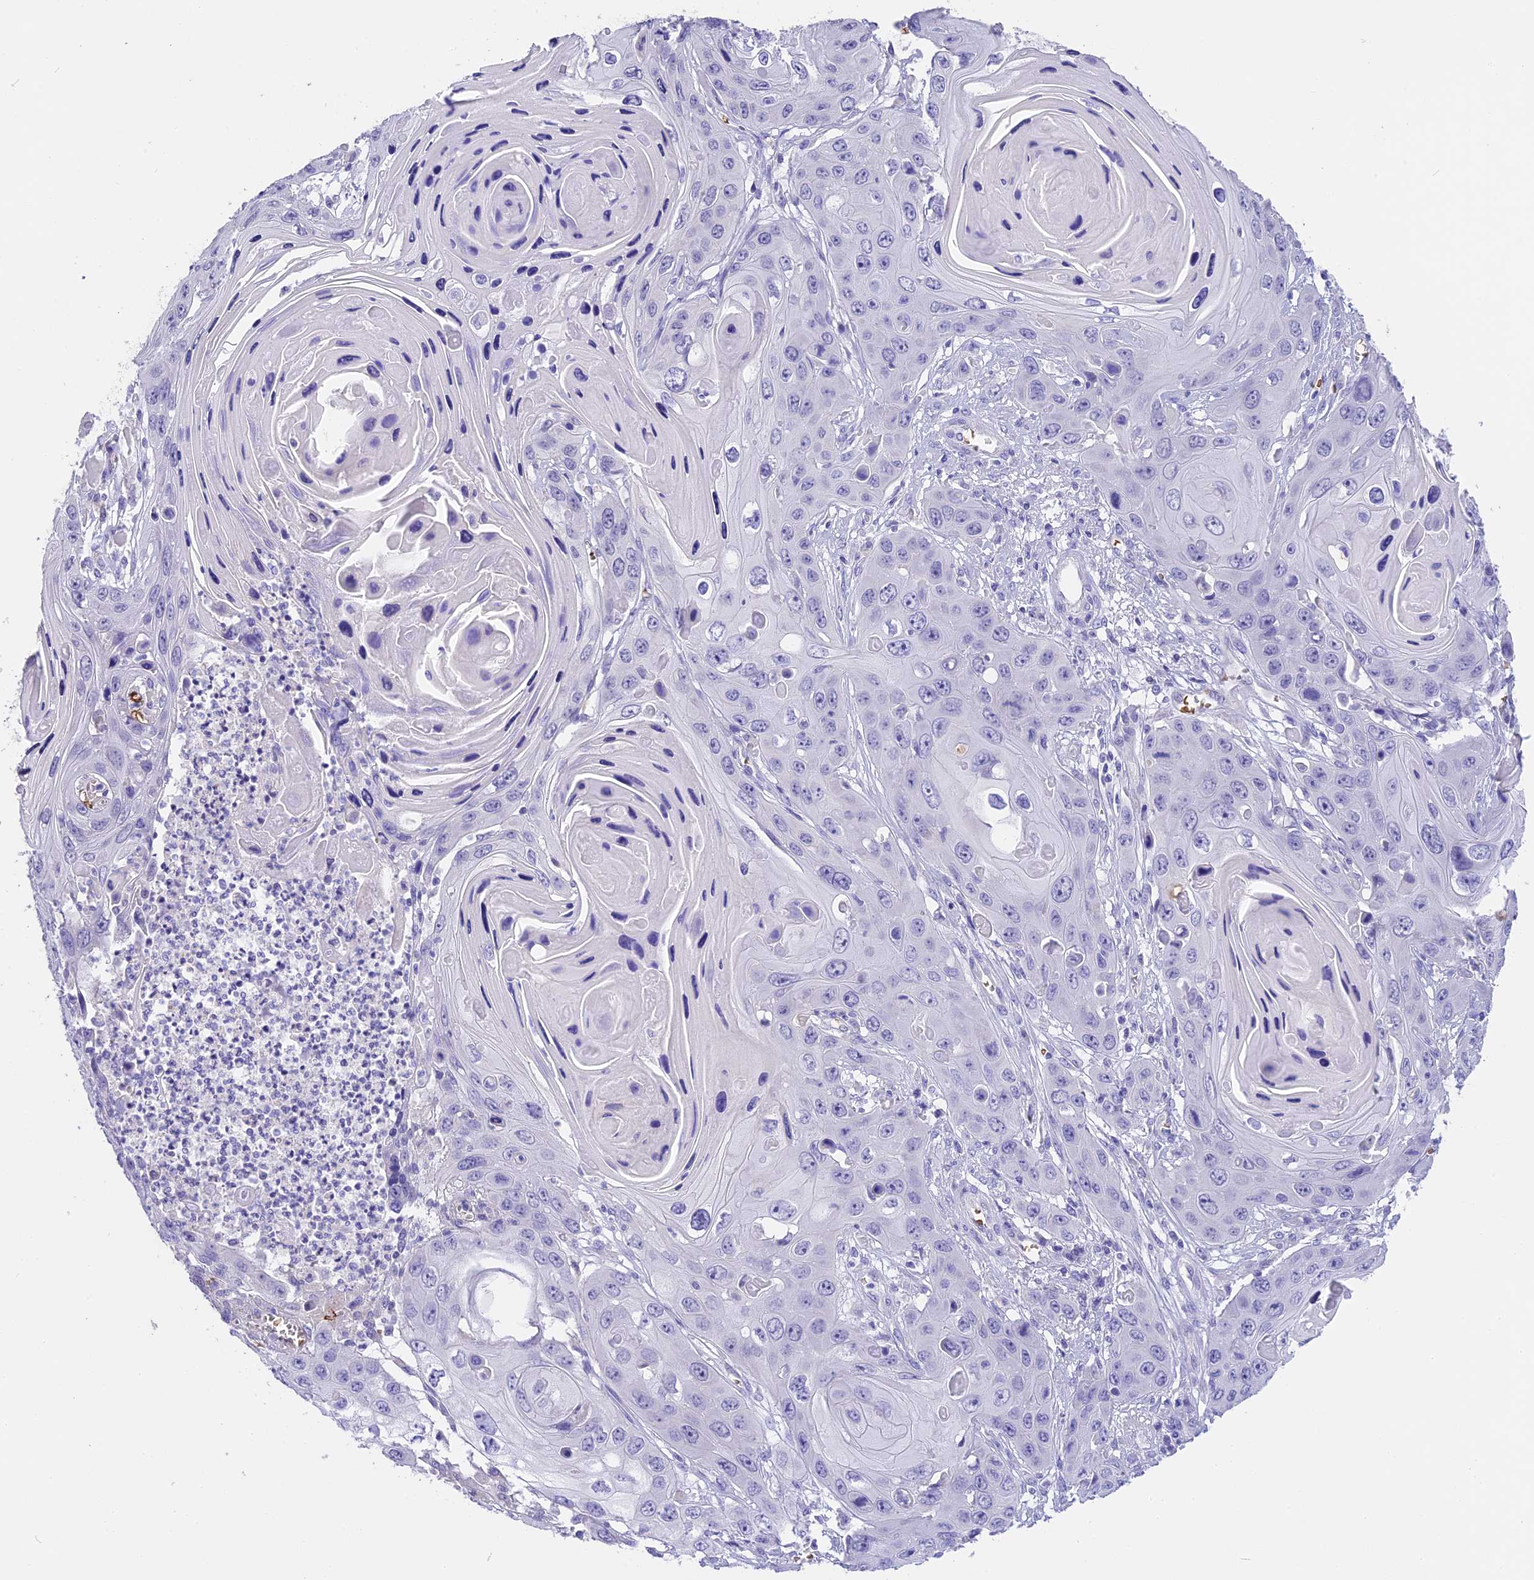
{"staining": {"intensity": "negative", "quantity": "none", "location": "none"}, "tissue": "skin cancer", "cell_type": "Tumor cells", "image_type": "cancer", "snomed": [{"axis": "morphology", "description": "Squamous cell carcinoma, NOS"}, {"axis": "topography", "description": "Skin"}], "caption": "Tumor cells are negative for protein expression in human squamous cell carcinoma (skin).", "gene": "TNNC2", "patient": {"sex": "male", "age": 55}}